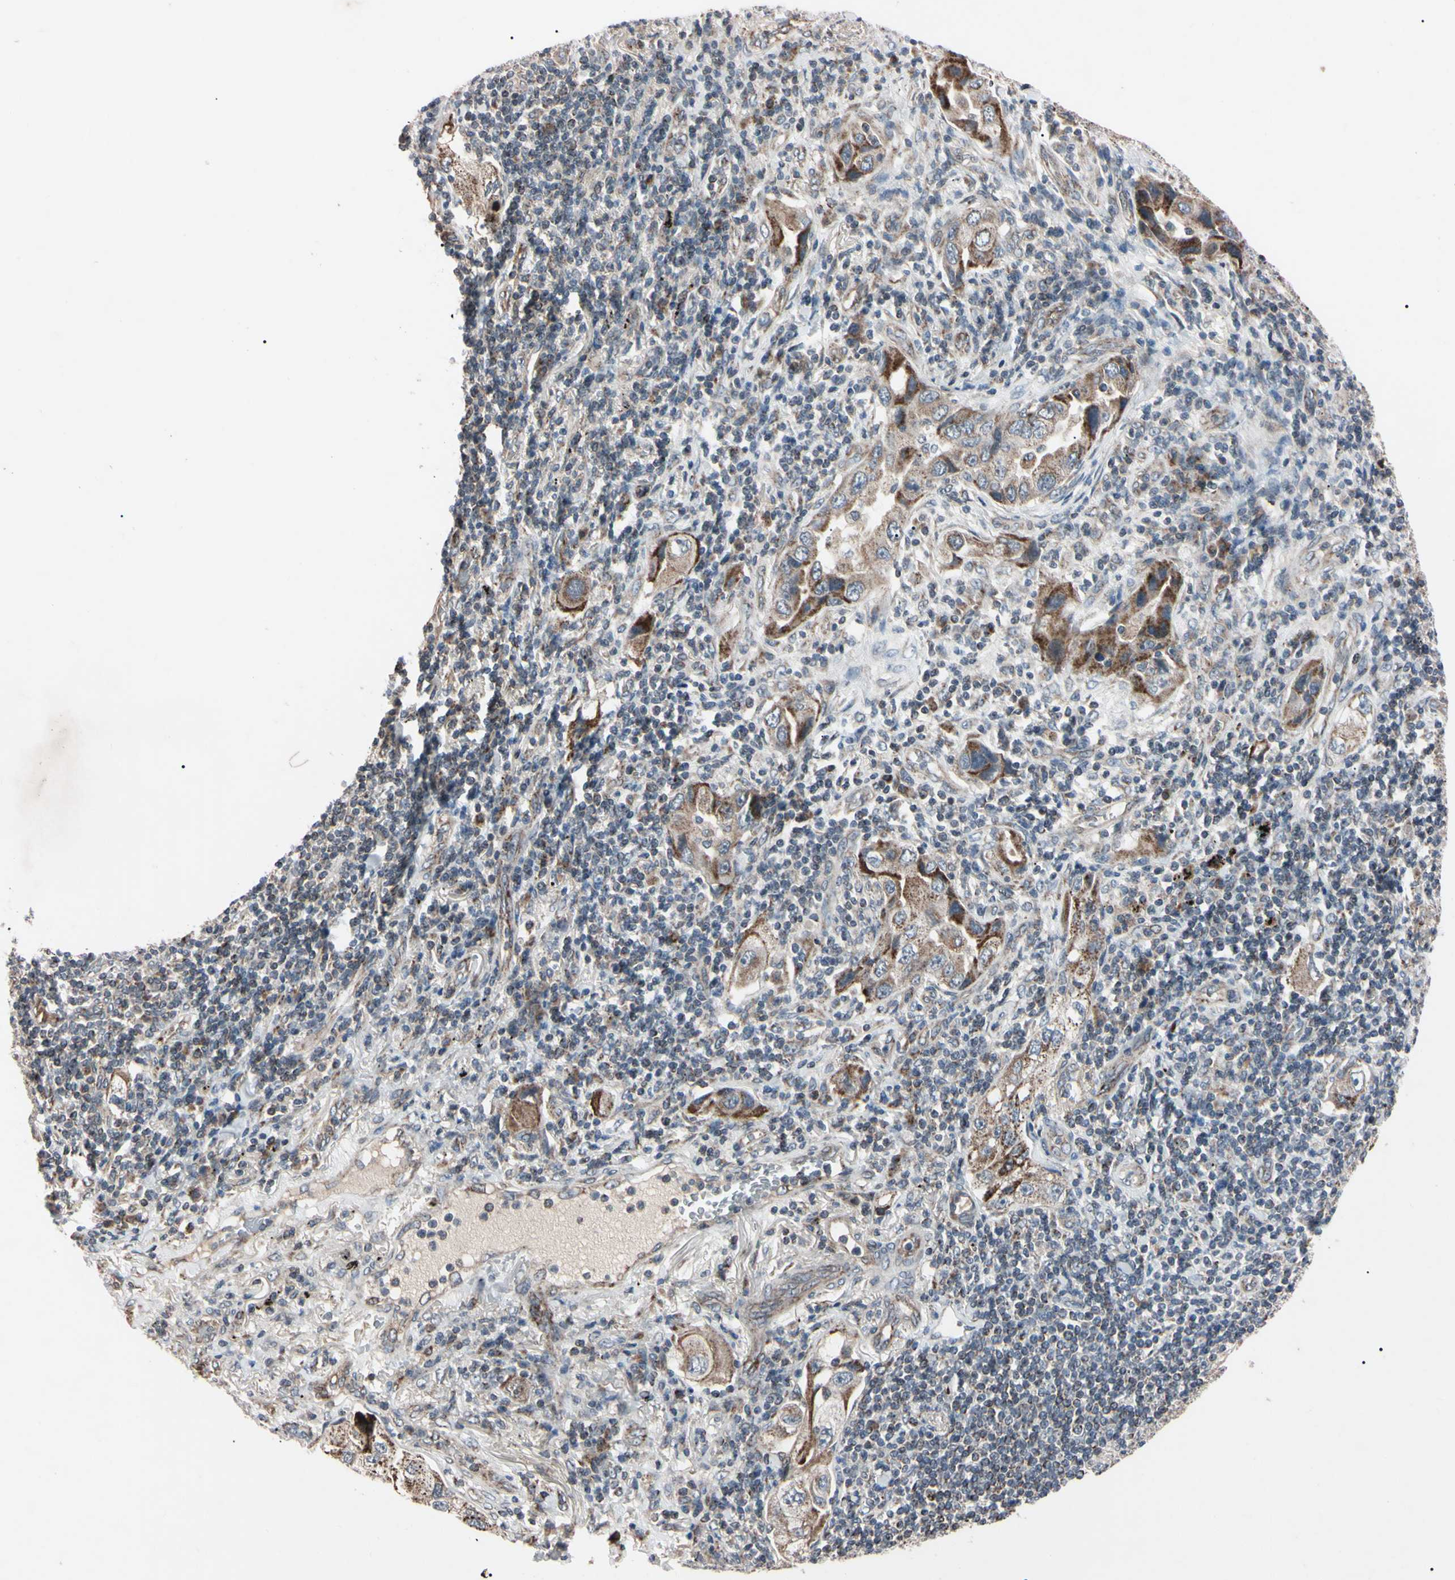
{"staining": {"intensity": "moderate", "quantity": "<25%", "location": "cytoplasmic/membranous"}, "tissue": "lung cancer", "cell_type": "Tumor cells", "image_type": "cancer", "snomed": [{"axis": "morphology", "description": "Adenocarcinoma, NOS"}, {"axis": "topography", "description": "Lung"}], "caption": "Human lung adenocarcinoma stained with a protein marker displays moderate staining in tumor cells.", "gene": "TNFRSF1A", "patient": {"sex": "female", "age": 65}}